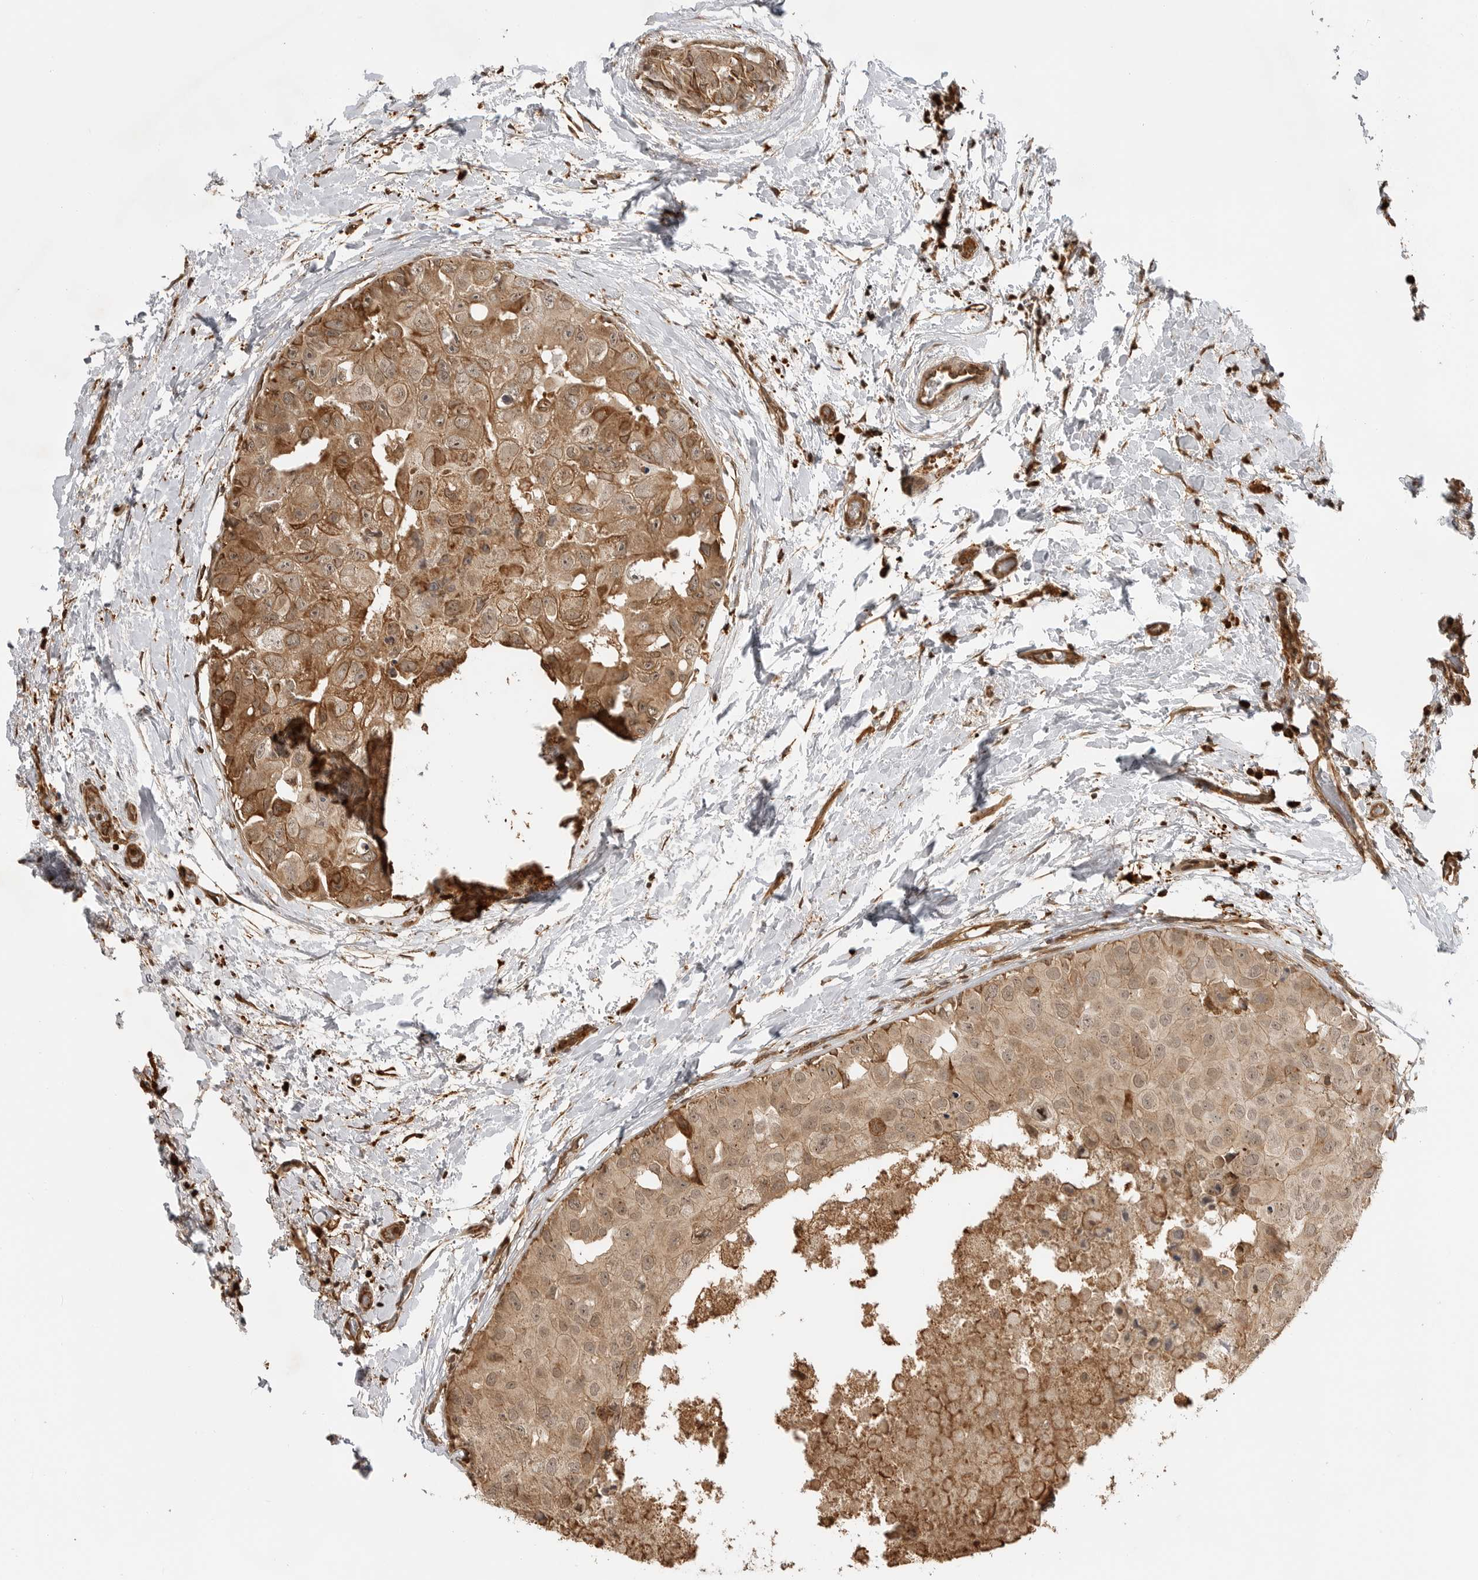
{"staining": {"intensity": "moderate", "quantity": ">75%", "location": "cytoplasmic/membranous,nuclear"}, "tissue": "breast cancer", "cell_type": "Tumor cells", "image_type": "cancer", "snomed": [{"axis": "morphology", "description": "Duct carcinoma"}, {"axis": "topography", "description": "Breast"}], "caption": "Human infiltrating ductal carcinoma (breast) stained with a protein marker reveals moderate staining in tumor cells.", "gene": "BMP2K", "patient": {"sex": "female", "age": 62}}